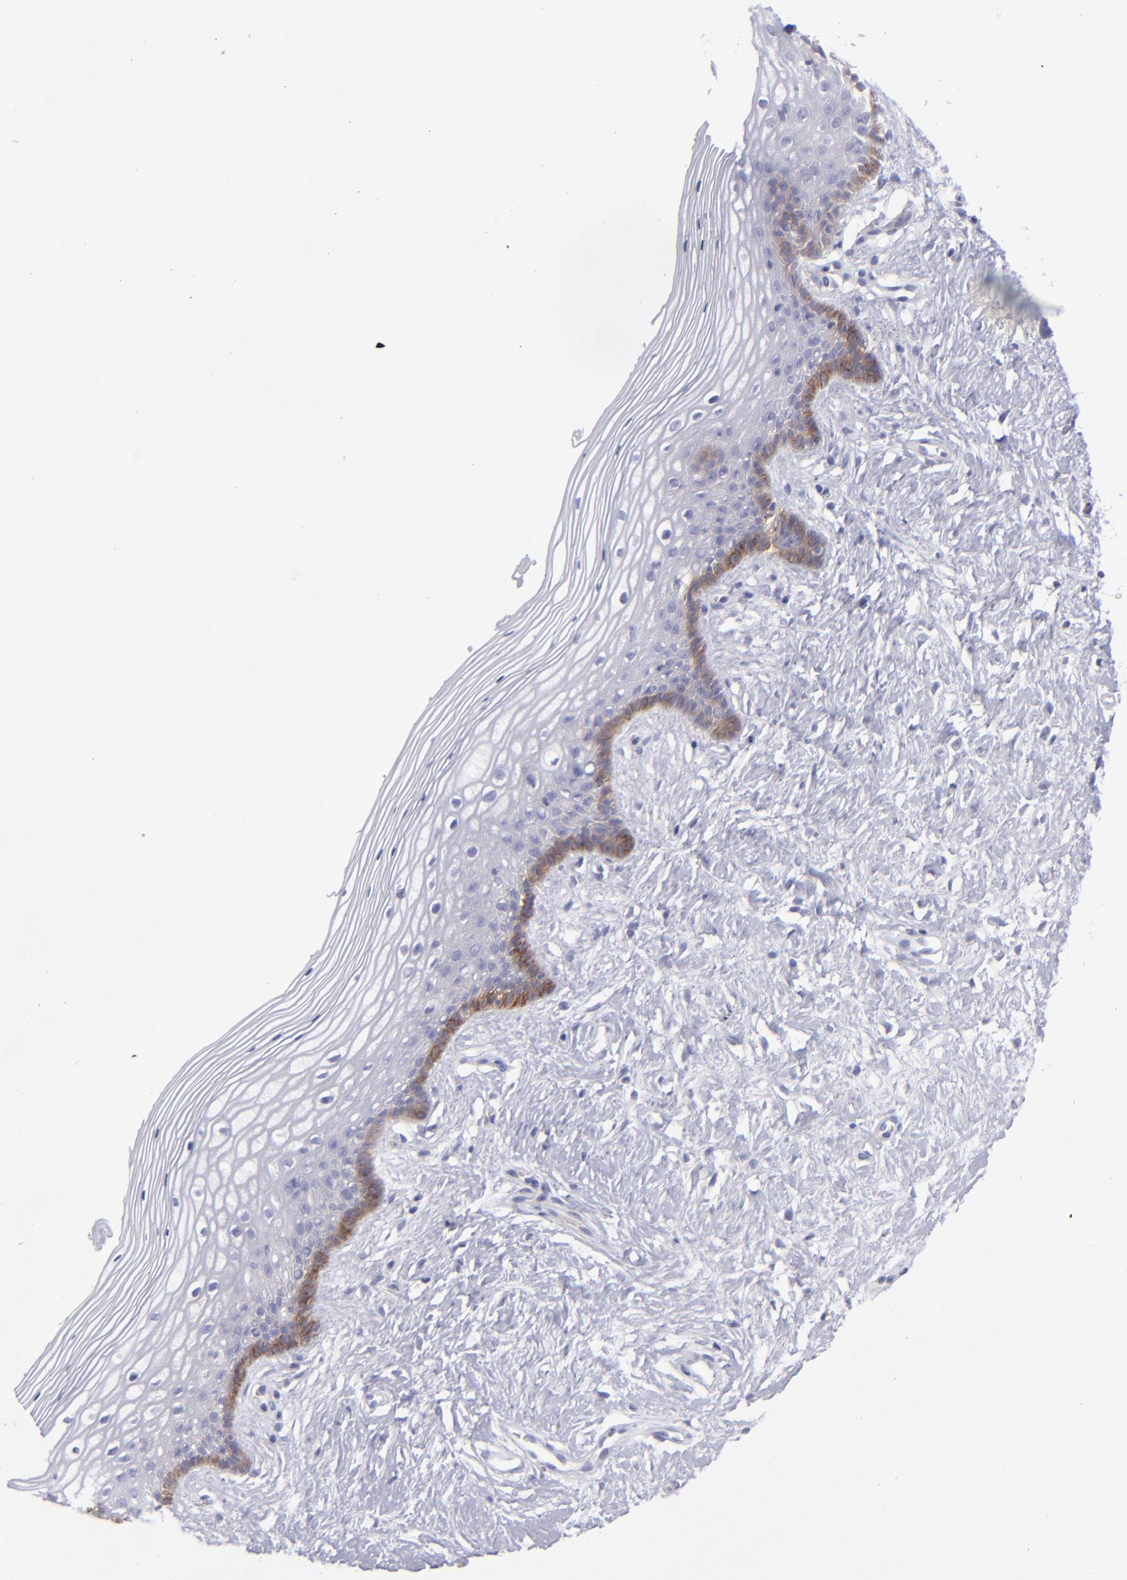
{"staining": {"intensity": "moderate", "quantity": "<25%", "location": "cytoplasmic/membranous"}, "tissue": "vagina", "cell_type": "Squamous epithelial cells", "image_type": "normal", "snomed": [{"axis": "morphology", "description": "Normal tissue, NOS"}, {"axis": "topography", "description": "Vagina"}], "caption": "Immunohistochemical staining of normal vagina shows low levels of moderate cytoplasmic/membranous staining in approximately <25% of squamous epithelial cells.", "gene": "BSG", "patient": {"sex": "female", "age": 46}}